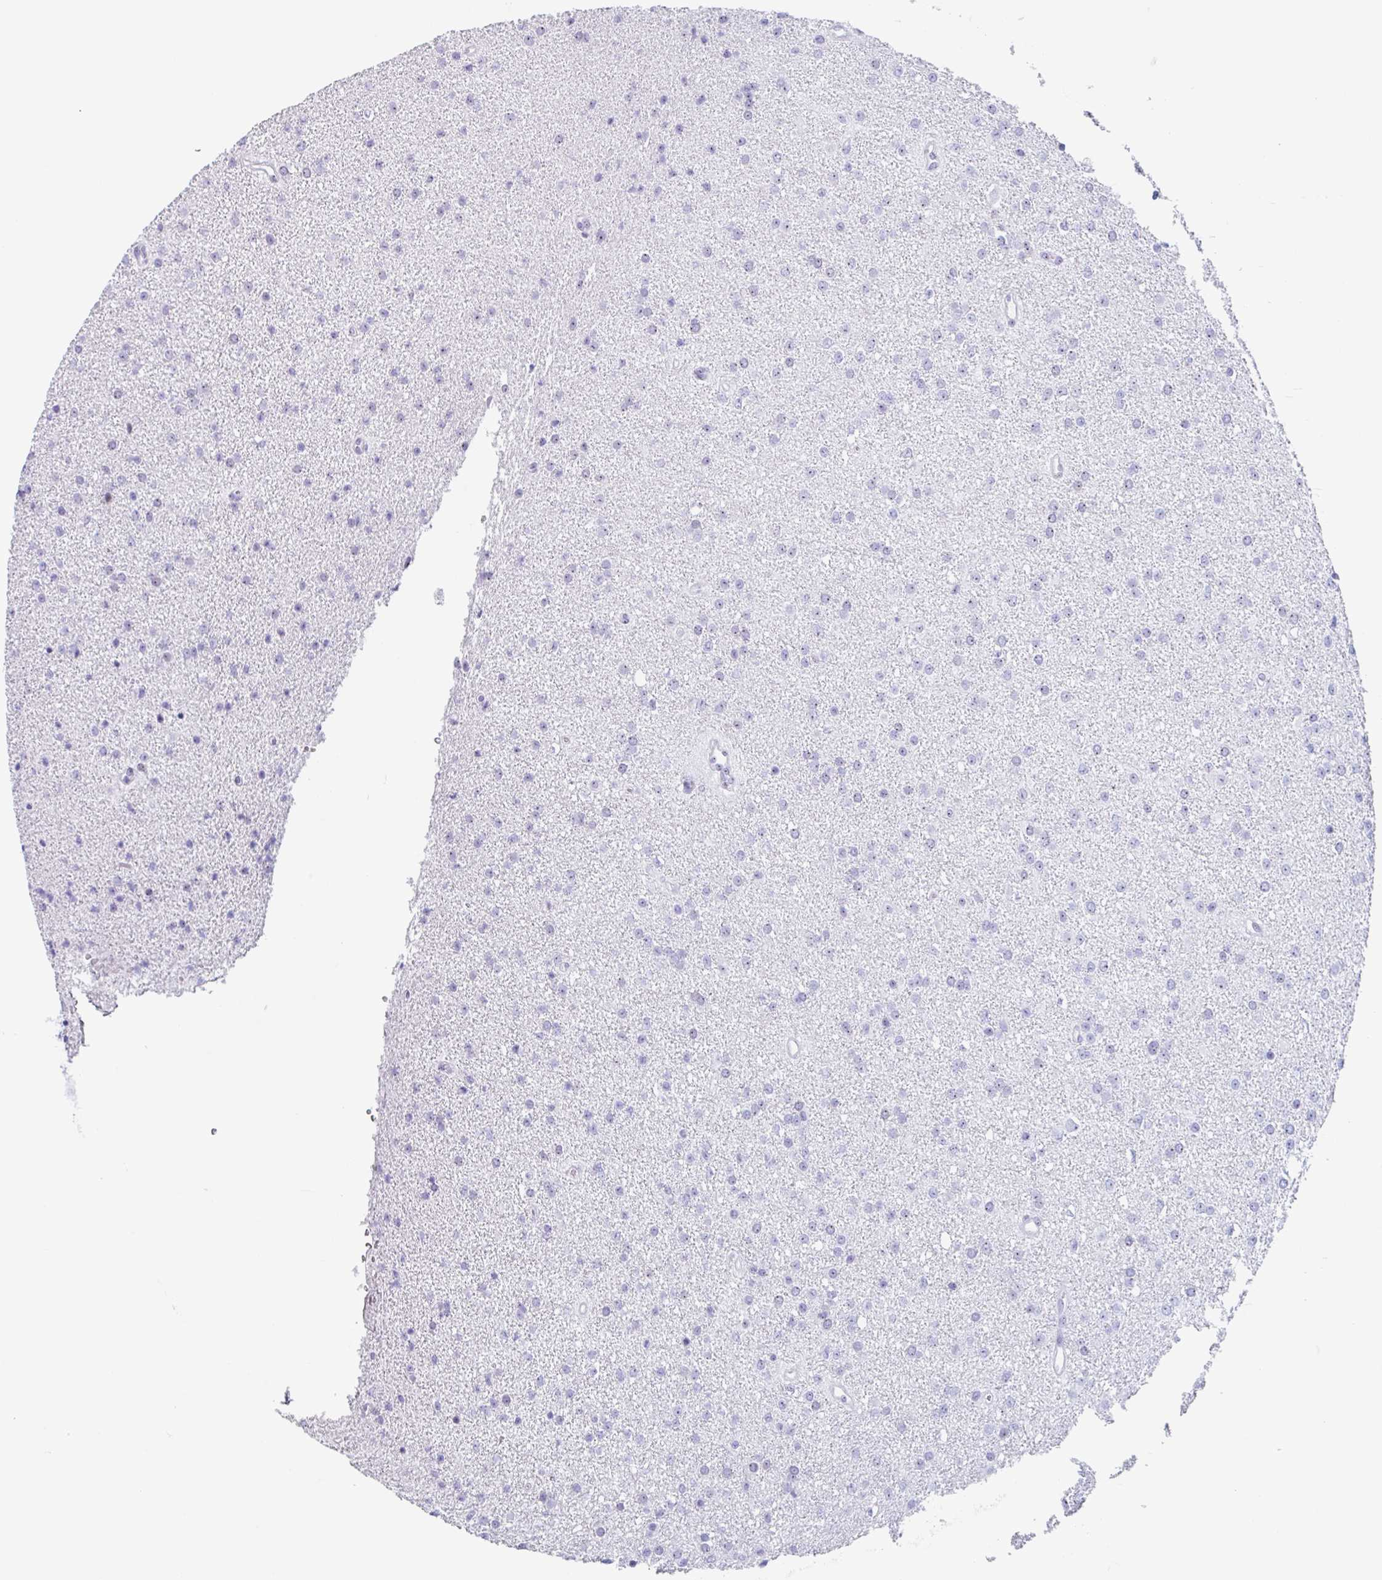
{"staining": {"intensity": "negative", "quantity": "none", "location": "none"}, "tissue": "glioma", "cell_type": "Tumor cells", "image_type": "cancer", "snomed": [{"axis": "morphology", "description": "Glioma, malignant, Low grade"}, {"axis": "topography", "description": "Brain"}], "caption": "Glioma was stained to show a protein in brown. There is no significant positivity in tumor cells.", "gene": "LENG9", "patient": {"sex": "female", "age": 34}}